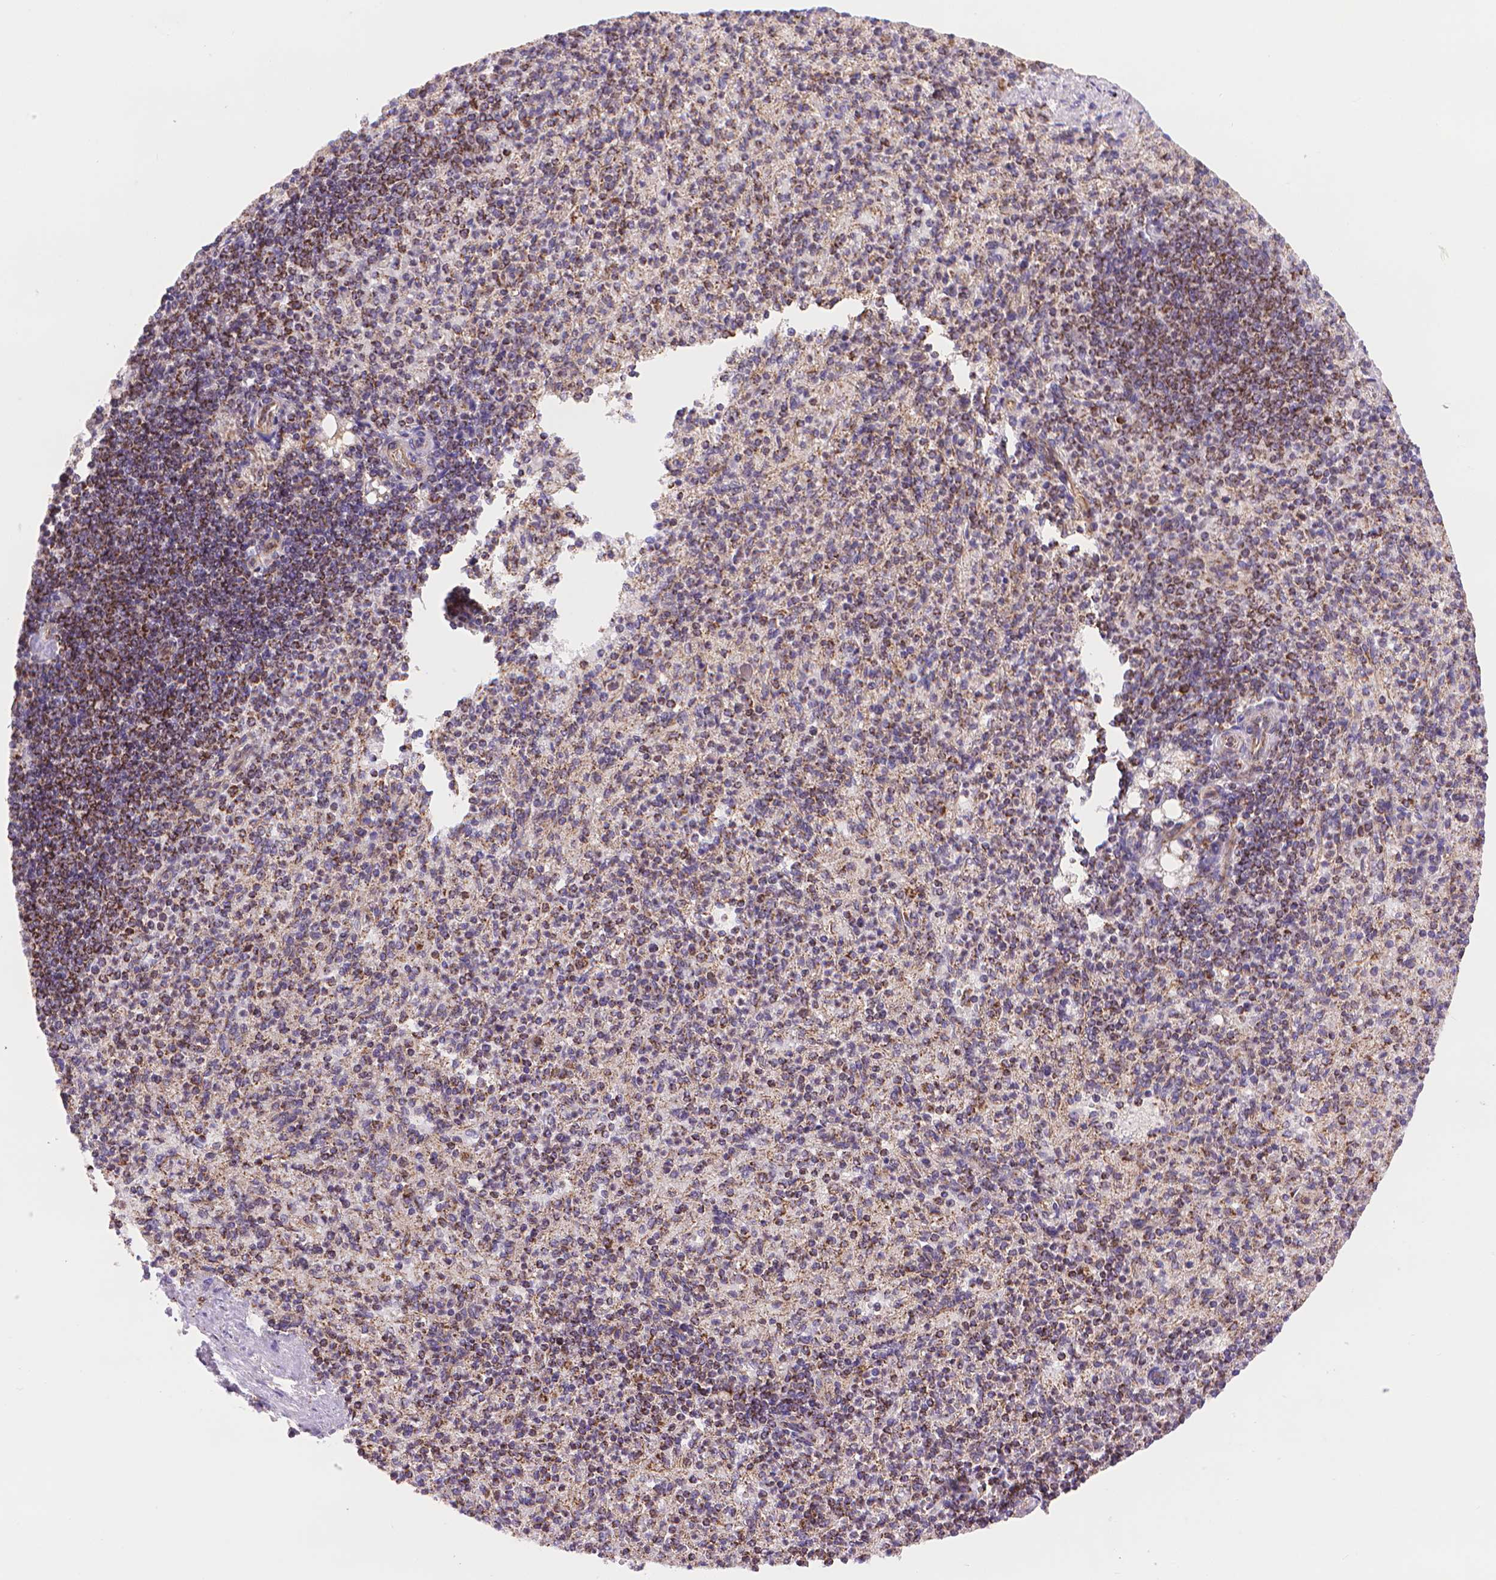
{"staining": {"intensity": "moderate", "quantity": "25%-75%", "location": "cytoplasmic/membranous"}, "tissue": "spleen", "cell_type": "Cells in red pulp", "image_type": "normal", "snomed": [{"axis": "morphology", "description": "Normal tissue, NOS"}, {"axis": "topography", "description": "Spleen"}], "caption": "IHC micrograph of unremarkable human spleen stained for a protein (brown), which reveals medium levels of moderate cytoplasmic/membranous expression in about 25%-75% of cells in red pulp.", "gene": "CYYR1", "patient": {"sex": "female", "age": 74}}